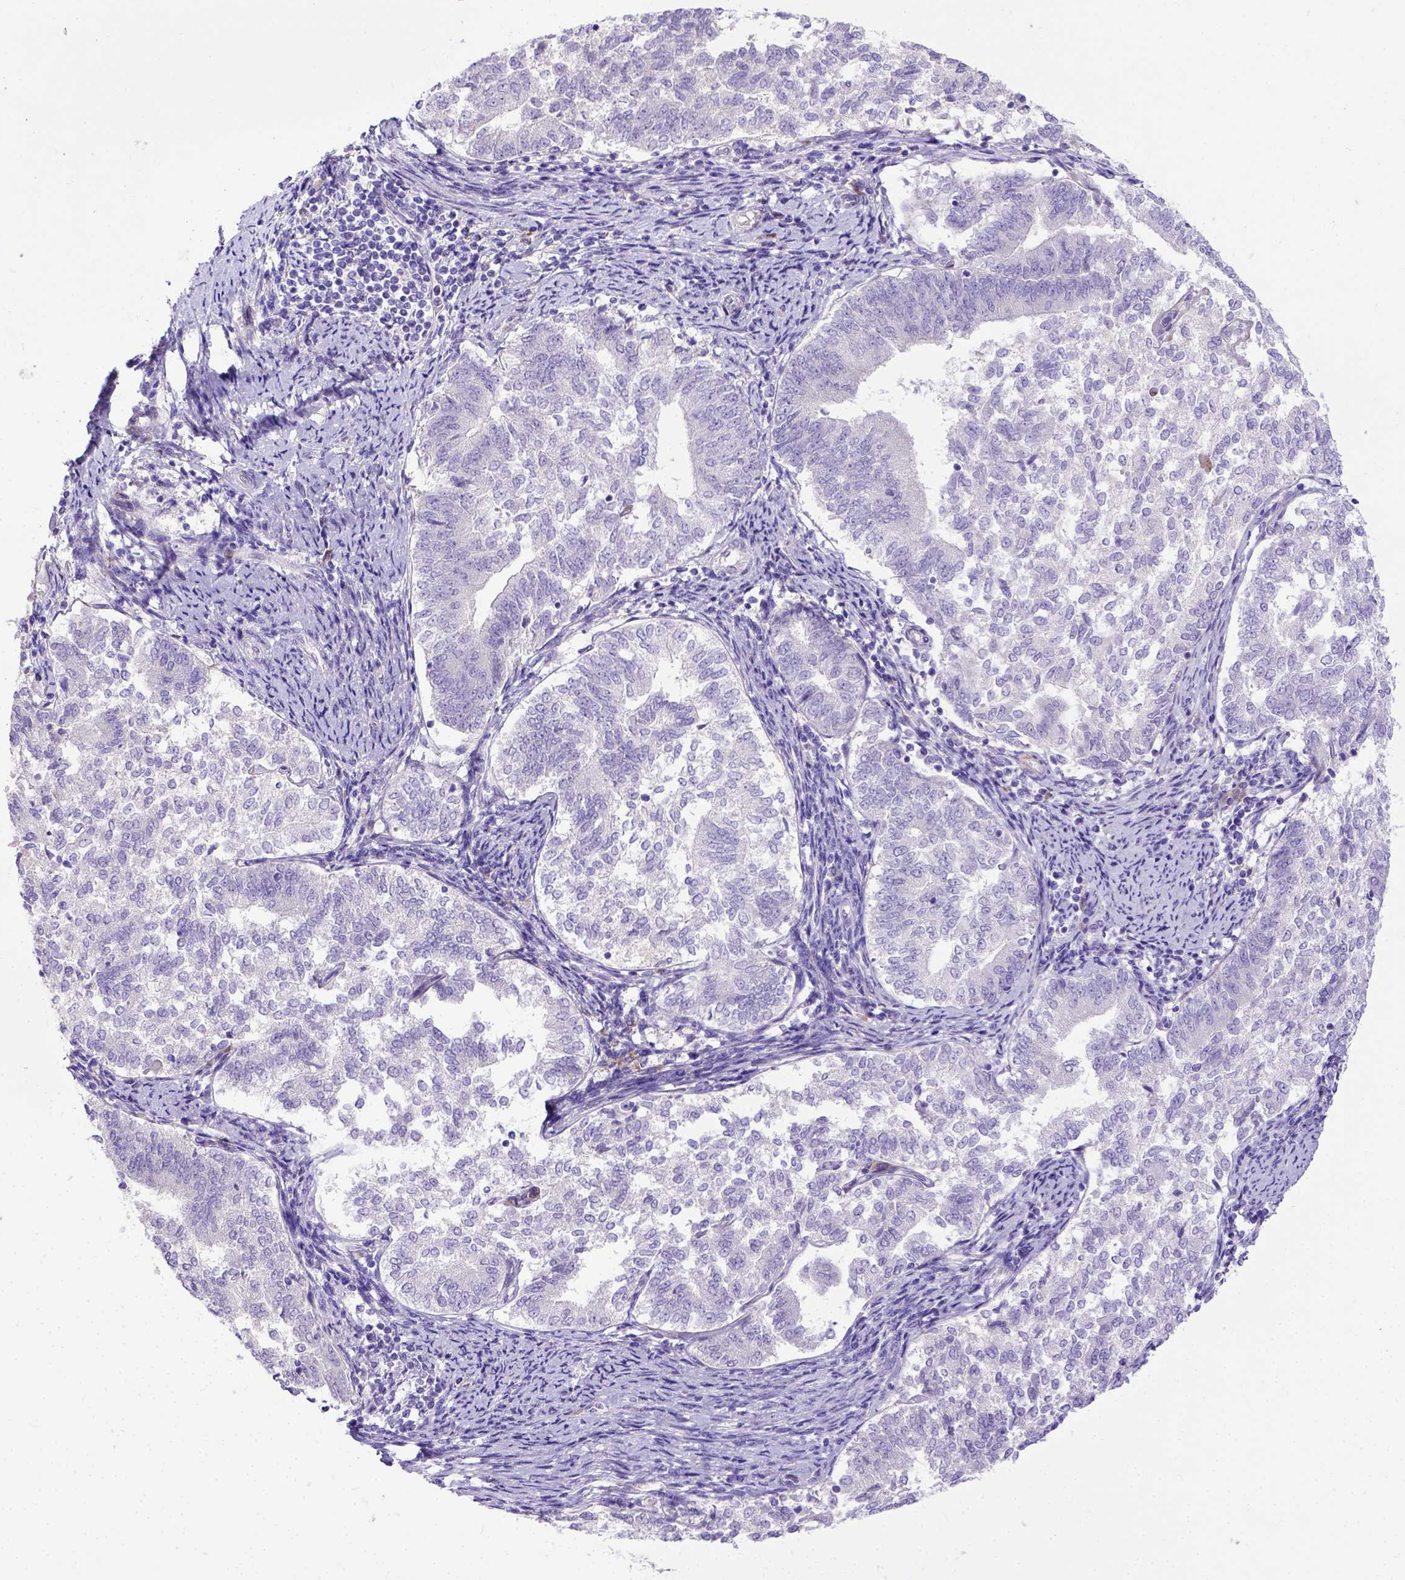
{"staining": {"intensity": "negative", "quantity": "none", "location": "none"}, "tissue": "endometrial cancer", "cell_type": "Tumor cells", "image_type": "cancer", "snomed": [{"axis": "morphology", "description": "Adenocarcinoma, NOS"}, {"axis": "topography", "description": "Endometrium"}], "caption": "This is an immunohistochemistry image of endometrial cancer. There is no staining in tumor cells.", "gene": "CFAP300", "patient": {"sex": "female", "age": 65}}